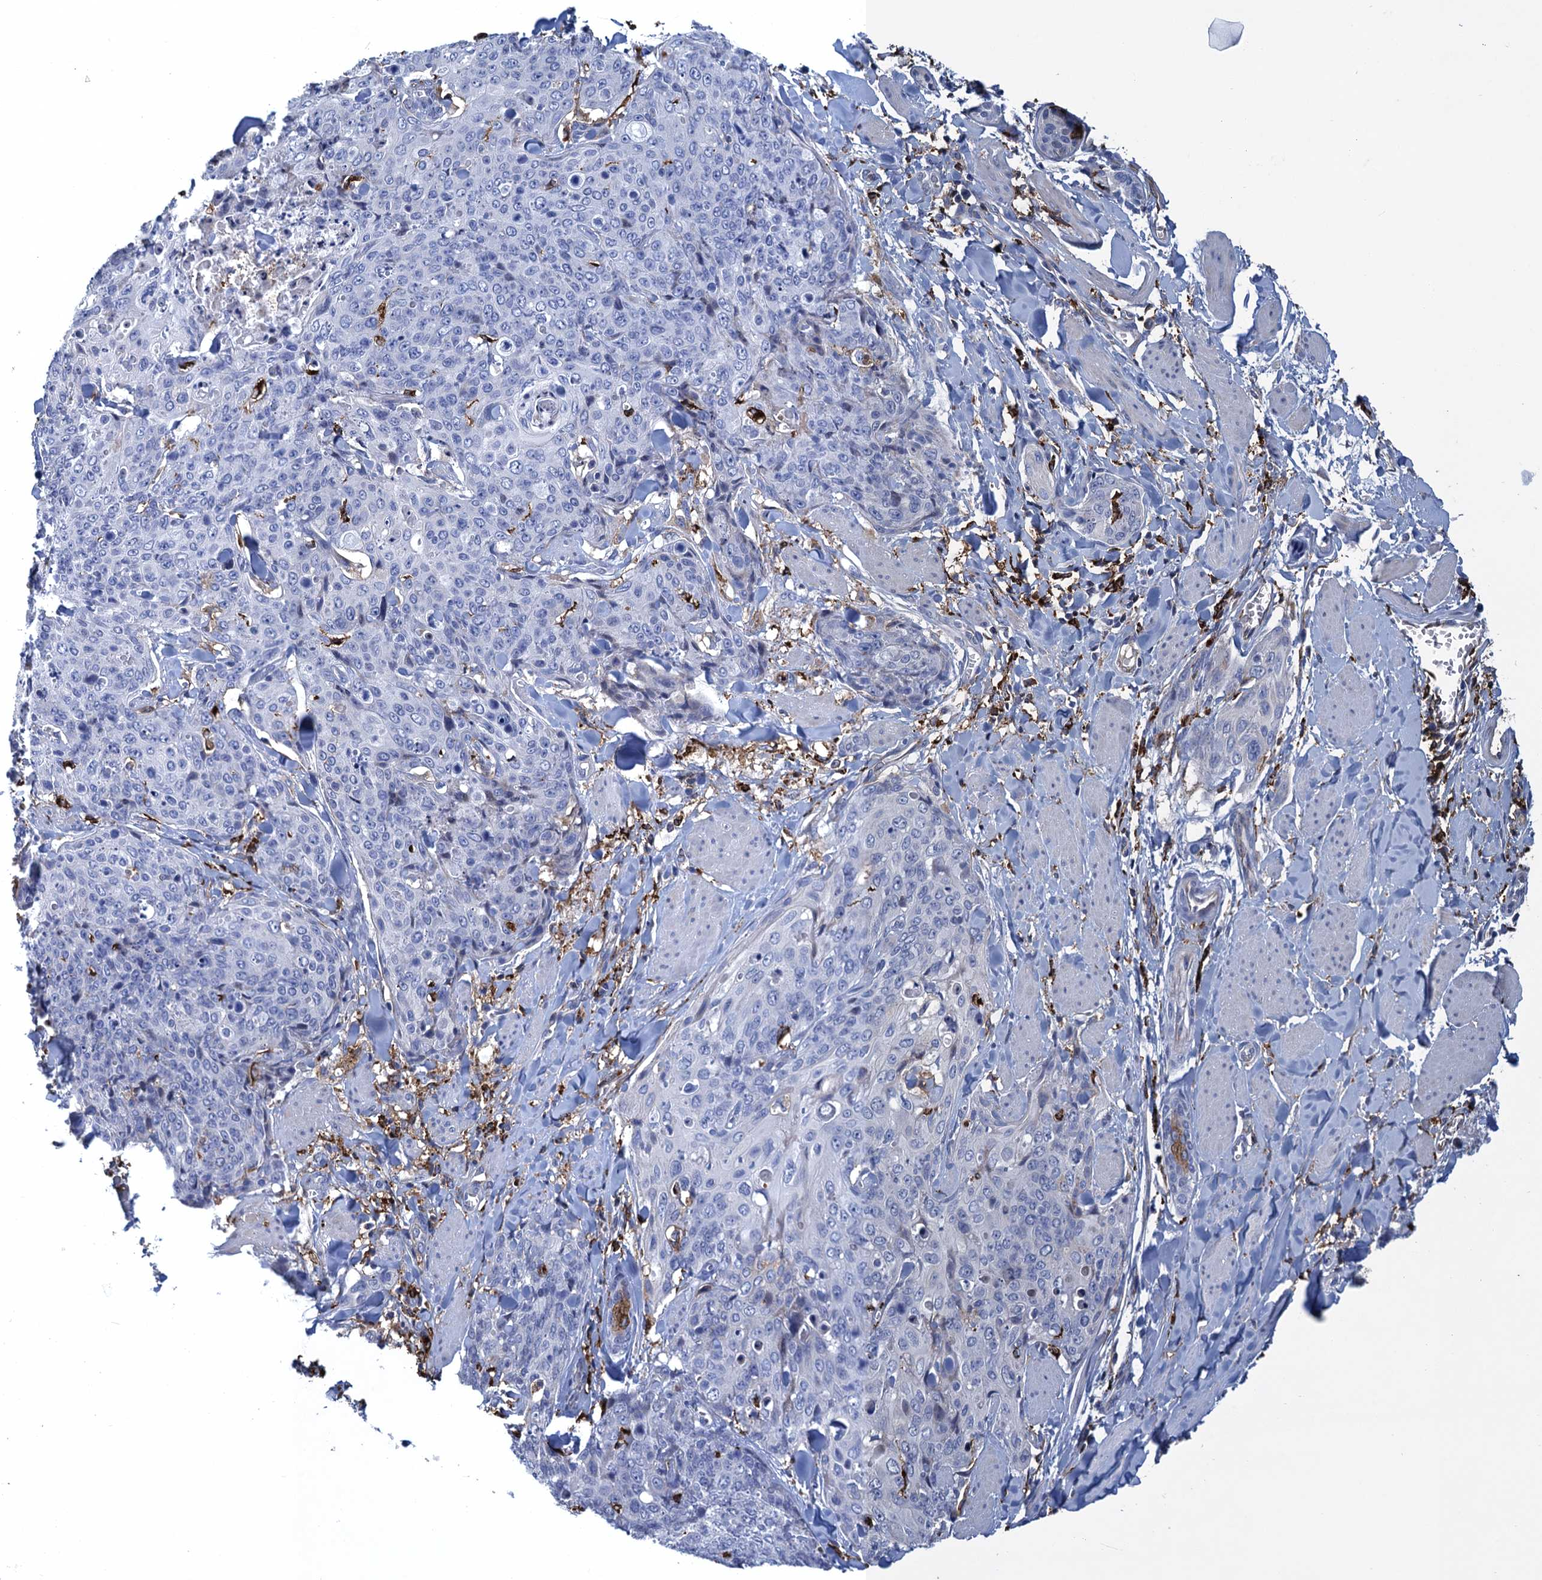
{"staining": {"intensity": "negative", "quantity": "none", "location": "none"}, "tissue": "skin cancer", "cell_type": "Tumor cells", "image_type": "cancer", "snomed": [{"axis": "morphology", "description": "Squamous cell carcinoma, NOS"}, {"axis": "topography", "description": "Skin"}, {"axis": "topography", "description": "Vulva"}], "caption": "Immunohistochemistry micrograph of skin cancer stained for a protein (brown), which exhibits no expression in tumor cells.", "gene": "DNHD1", "patient": {"sex": "female", "age": 85}}